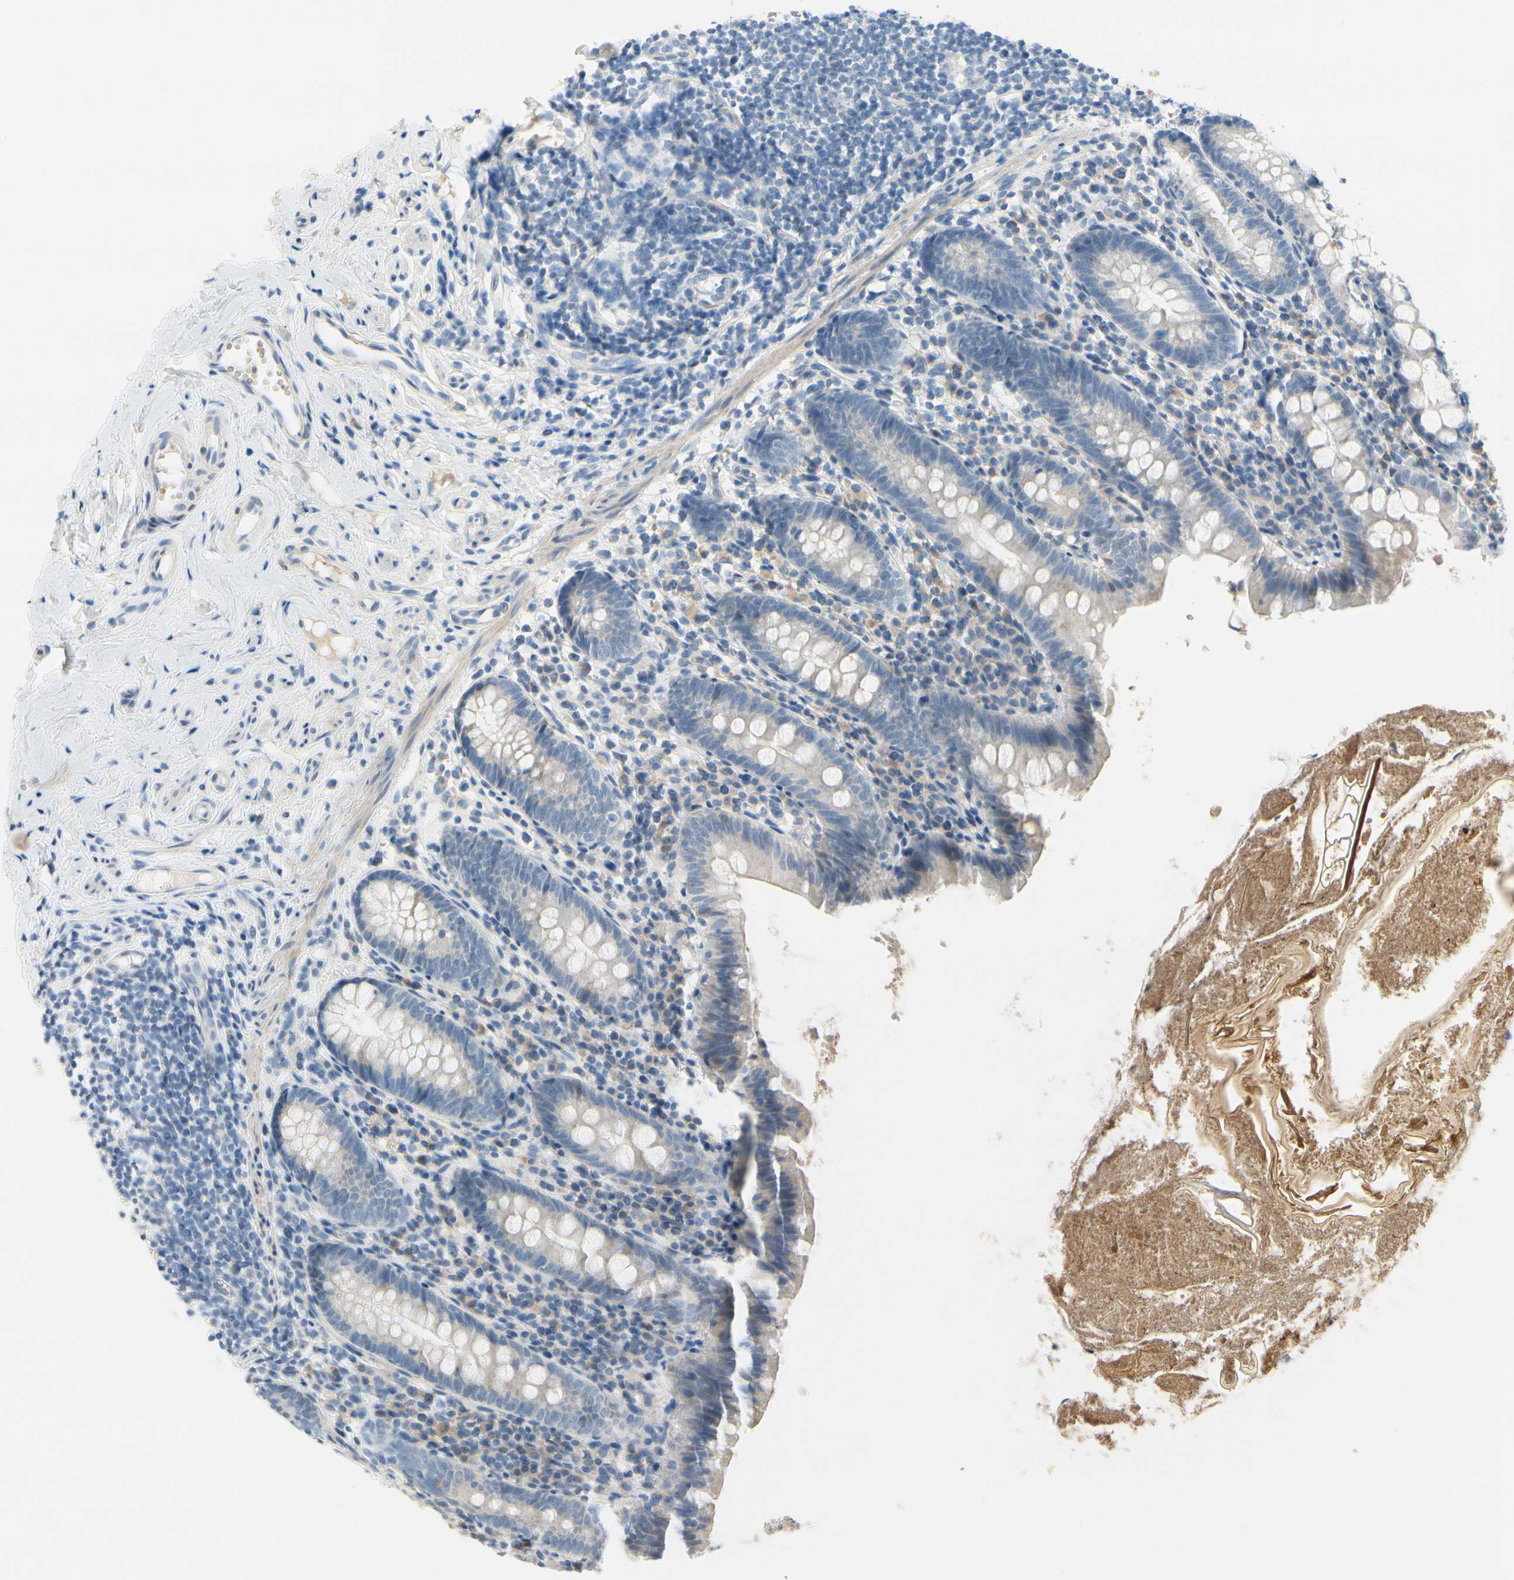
{"staining": {"intensity": "weak", "quantity": "<25%", "location": "cytoplasmic/membranous"}, "tissue": "appendix", "cell_type": "Glandular cells", "image_type": "normal", "snomed": [{"axis": "morphology", "description": "Normal tissue, NOS"}, {"axis": "topography", "description": "Appendix"}], "caption": "Immunohistochemistry of normal appendix displays no positivity in glandular cells.", "gene": "FCER2", "patient": {"sex": "male", "age": 52}}